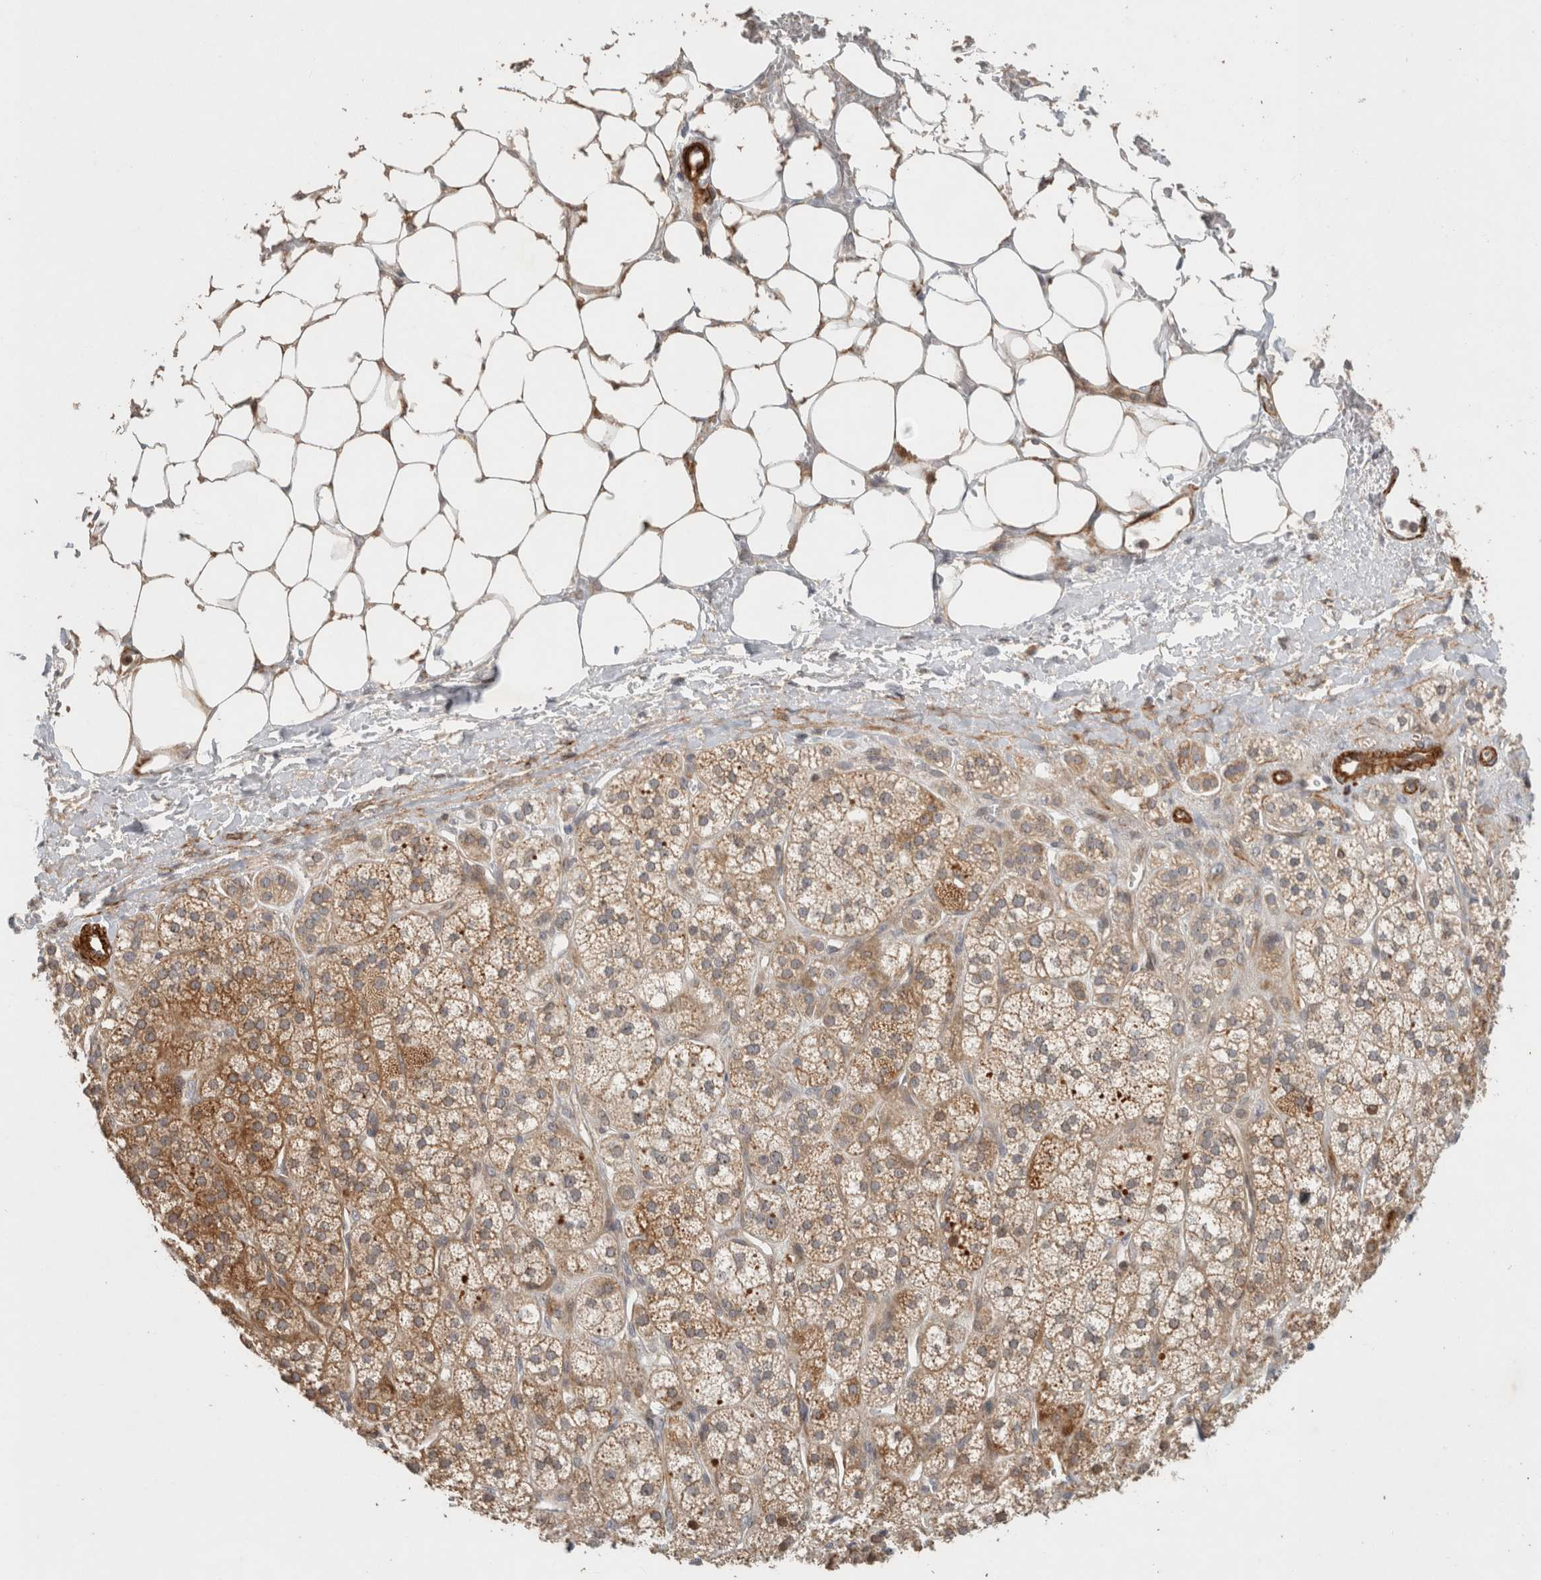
{"staining": {"intensity": "moderate", "quantity": ">75%", "location": "cytoplasmic/membranous"}, "tissue": "adrenal gland", "cell_type": "Glandular cells", "image_type": "normal", "snomed": [{"axis": "morphology", "description": "Normal tissue, NOS"}, {"axis": "topography", "description": "Adrenal gland"}], "caption": "Adrenal gland stained with DAB (3,3'-diaminobenzidine) immunohistochemistry reveals medium levels of moderate cytoplasmic/membranous expression in approximately >75% of glandular cells.", "gene": "SIPA1L2", "patient": {"sex": "male", "age": 56}}